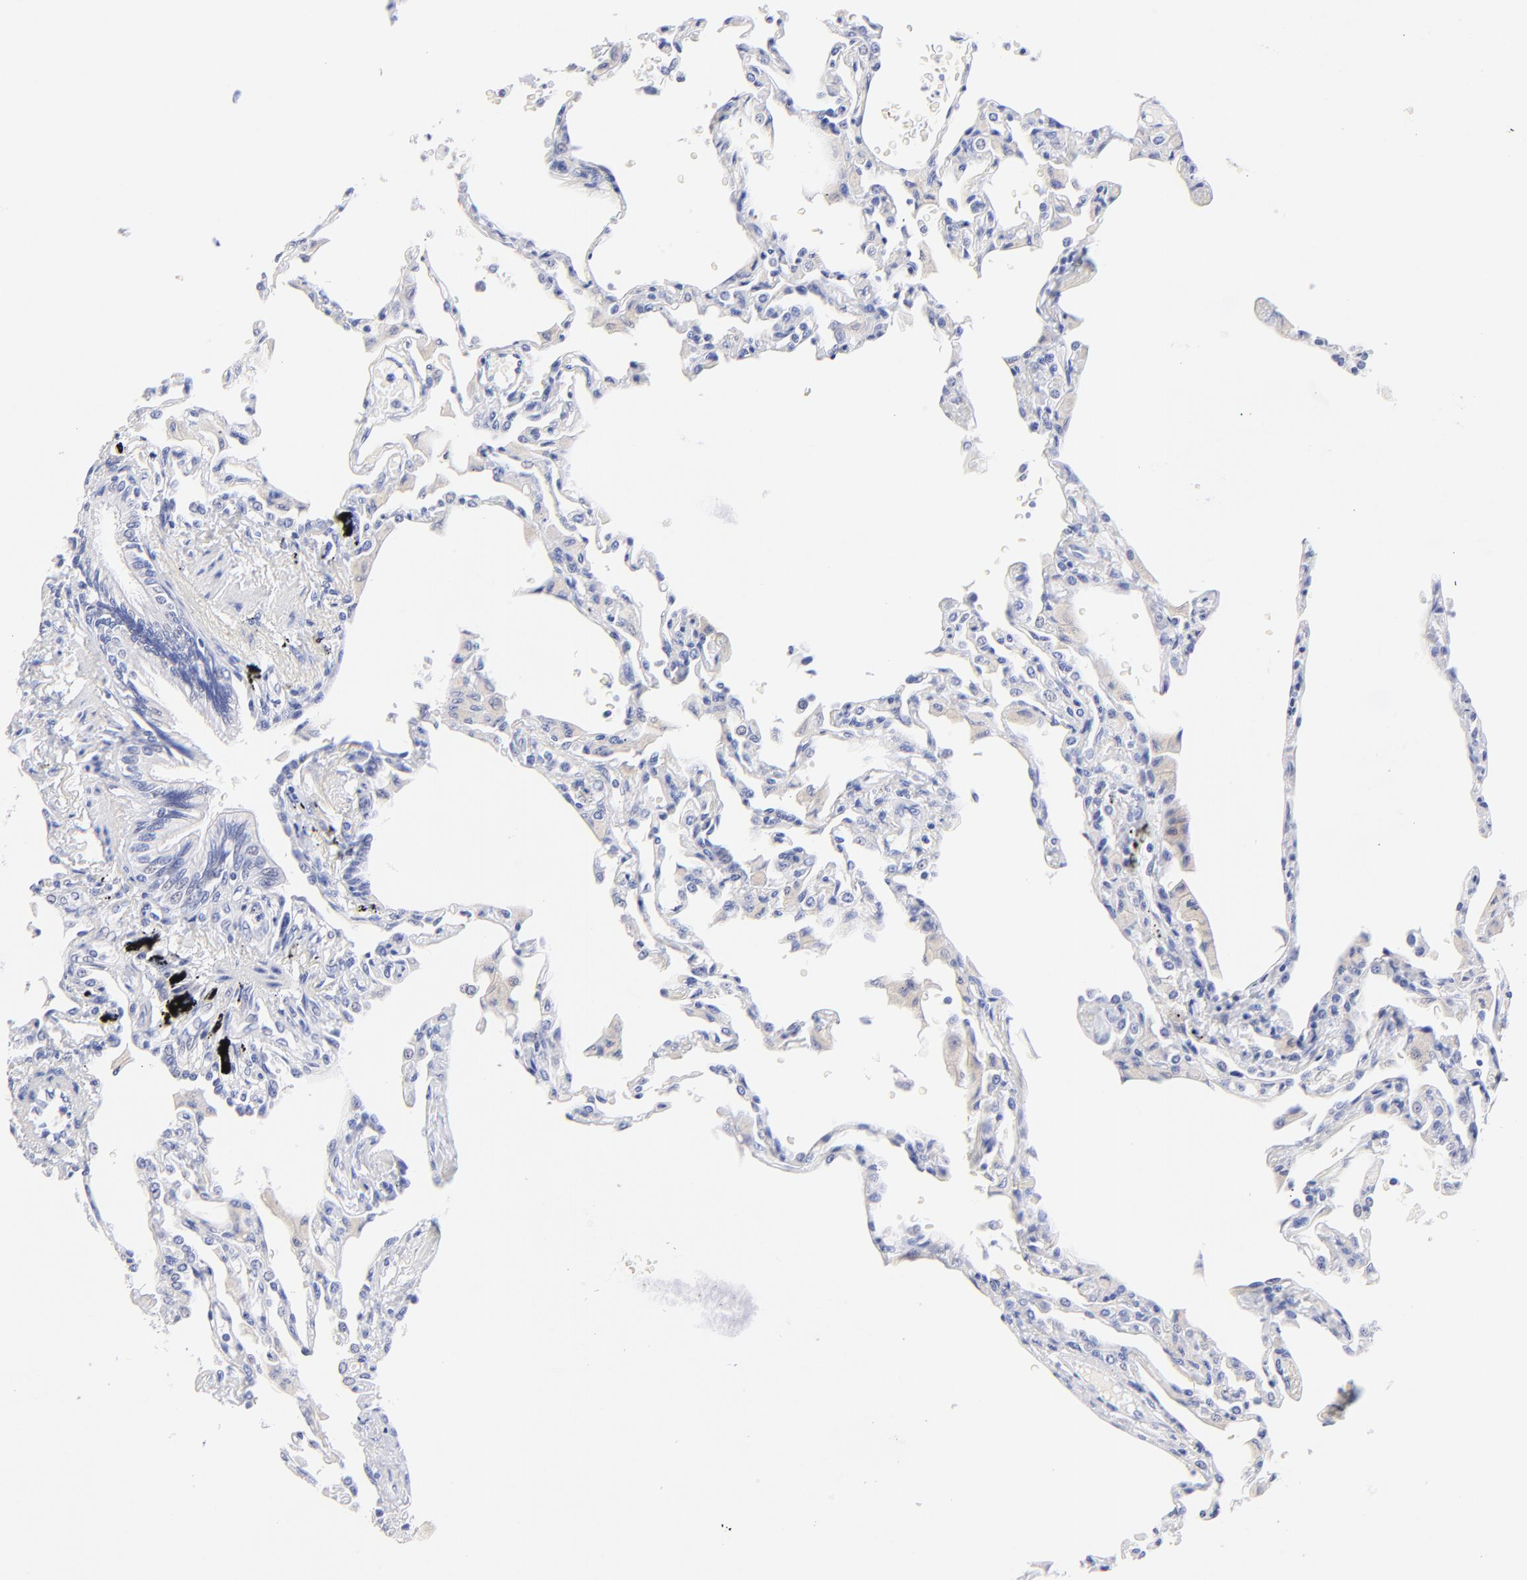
{"staining": {"intensity": "negative", "quantity": "none", "location": "none"}, "tissue": "lung", "cell_type": "Alveolar cells", "image_type": "normal", "snomed": [{"axis": "morphology", "description": "Normal tissue, NOS"}, {"axis": "topography", "description": "Lung"}], "caption": "The immunohistochemistry image has no significant staining in alveolar cells of lung. (DAB immunohistochemistry (IHC), high magnification).", "gene": "HORMAD2", "patient": {"sex": "female", "age": 49}}